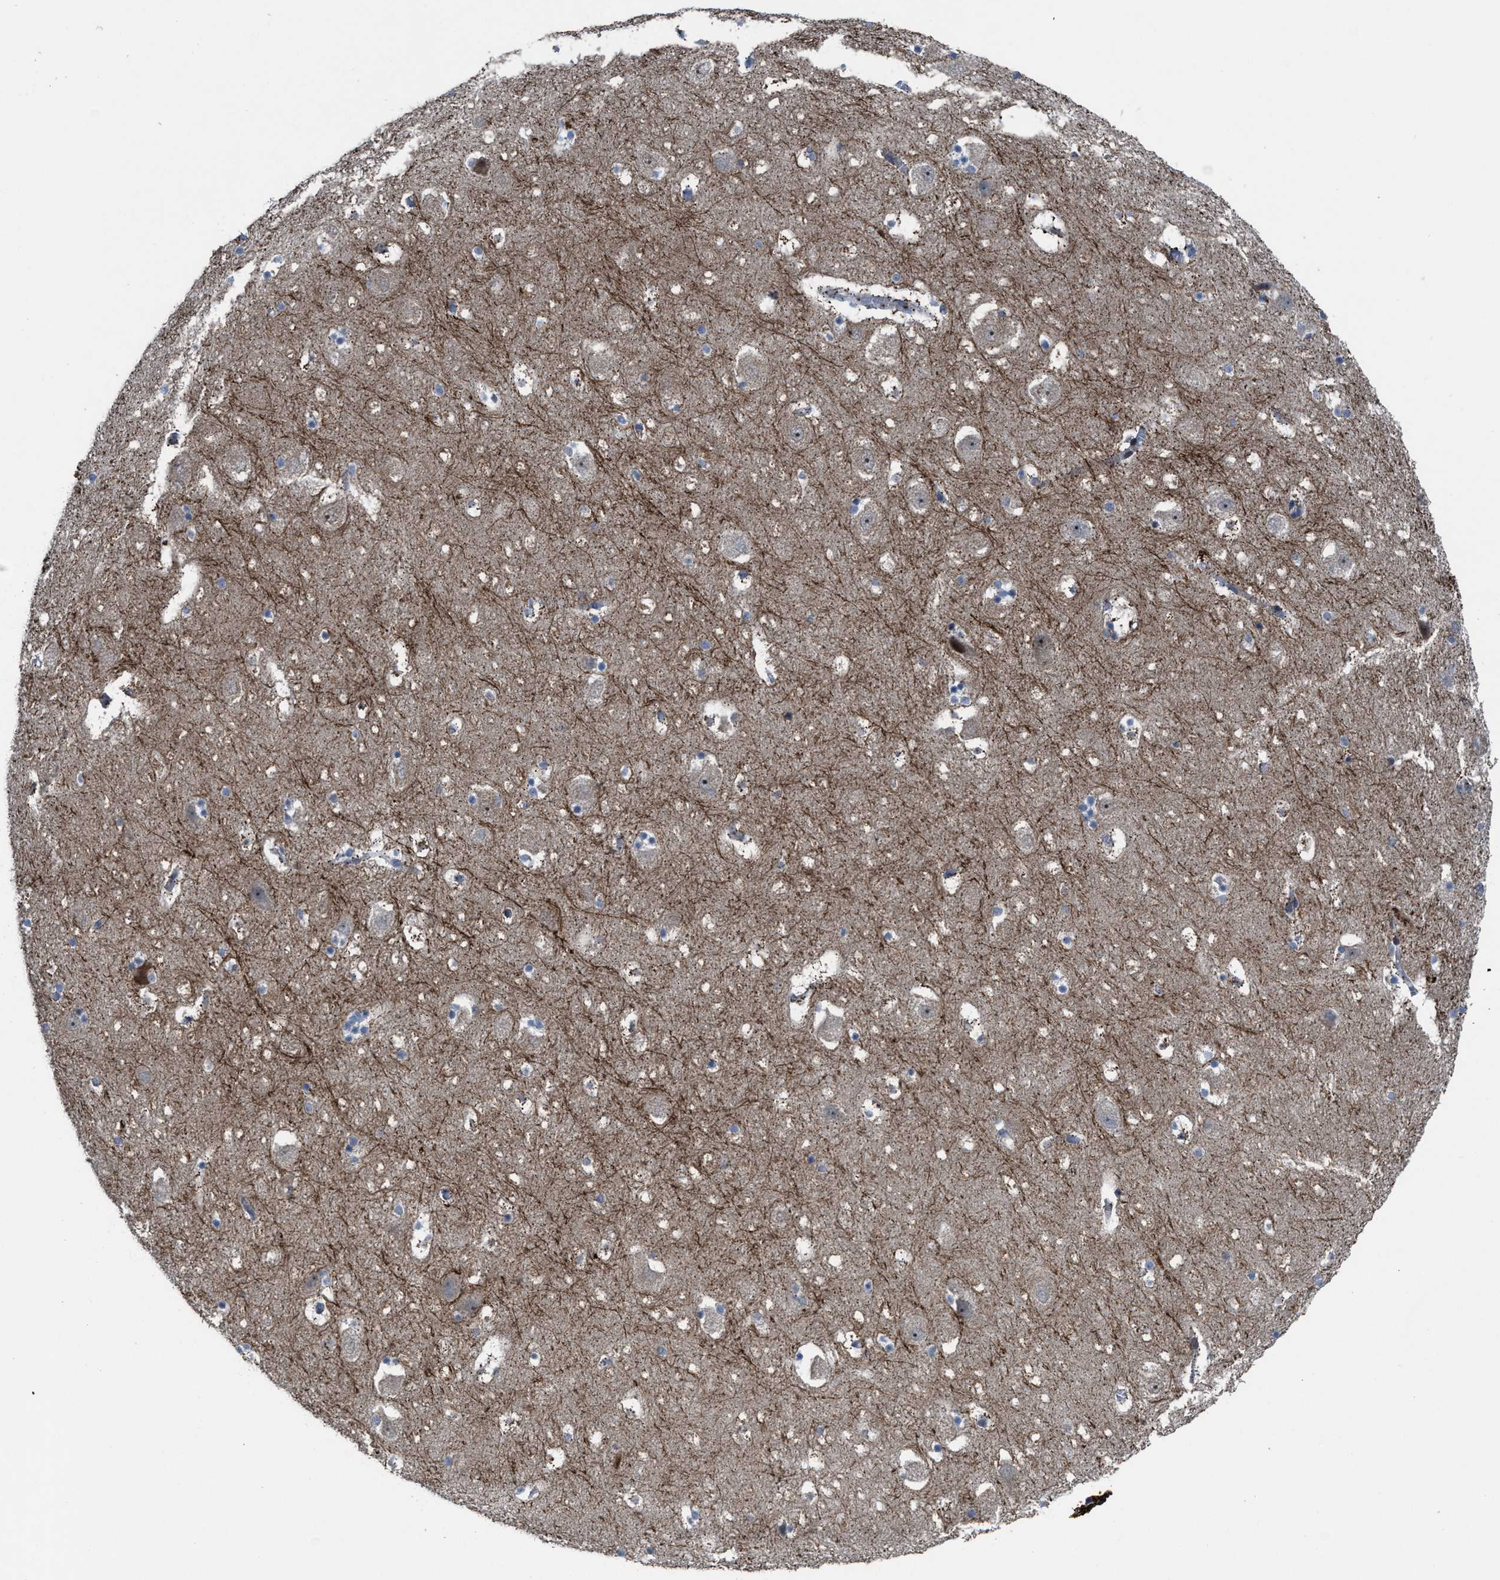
{"staining": {"intensity": "negative", "quantity": "none", "location": "none"}, "tissue": "hippocampus", "cell_type": "Glial cells", "image_type": "normal", "snomed": [{"axis": "morphology", "description": "Normal tissue, NOS"}, {"axis": "topography", "description": "Hippocampus"}], "caption": "This is a micrograph of immunohistochemistry staining of normal hippocampus, which shows no positivity in glial cells.", "gene": "HAUS6", "patient": {"sex": "male", "age": 45}}